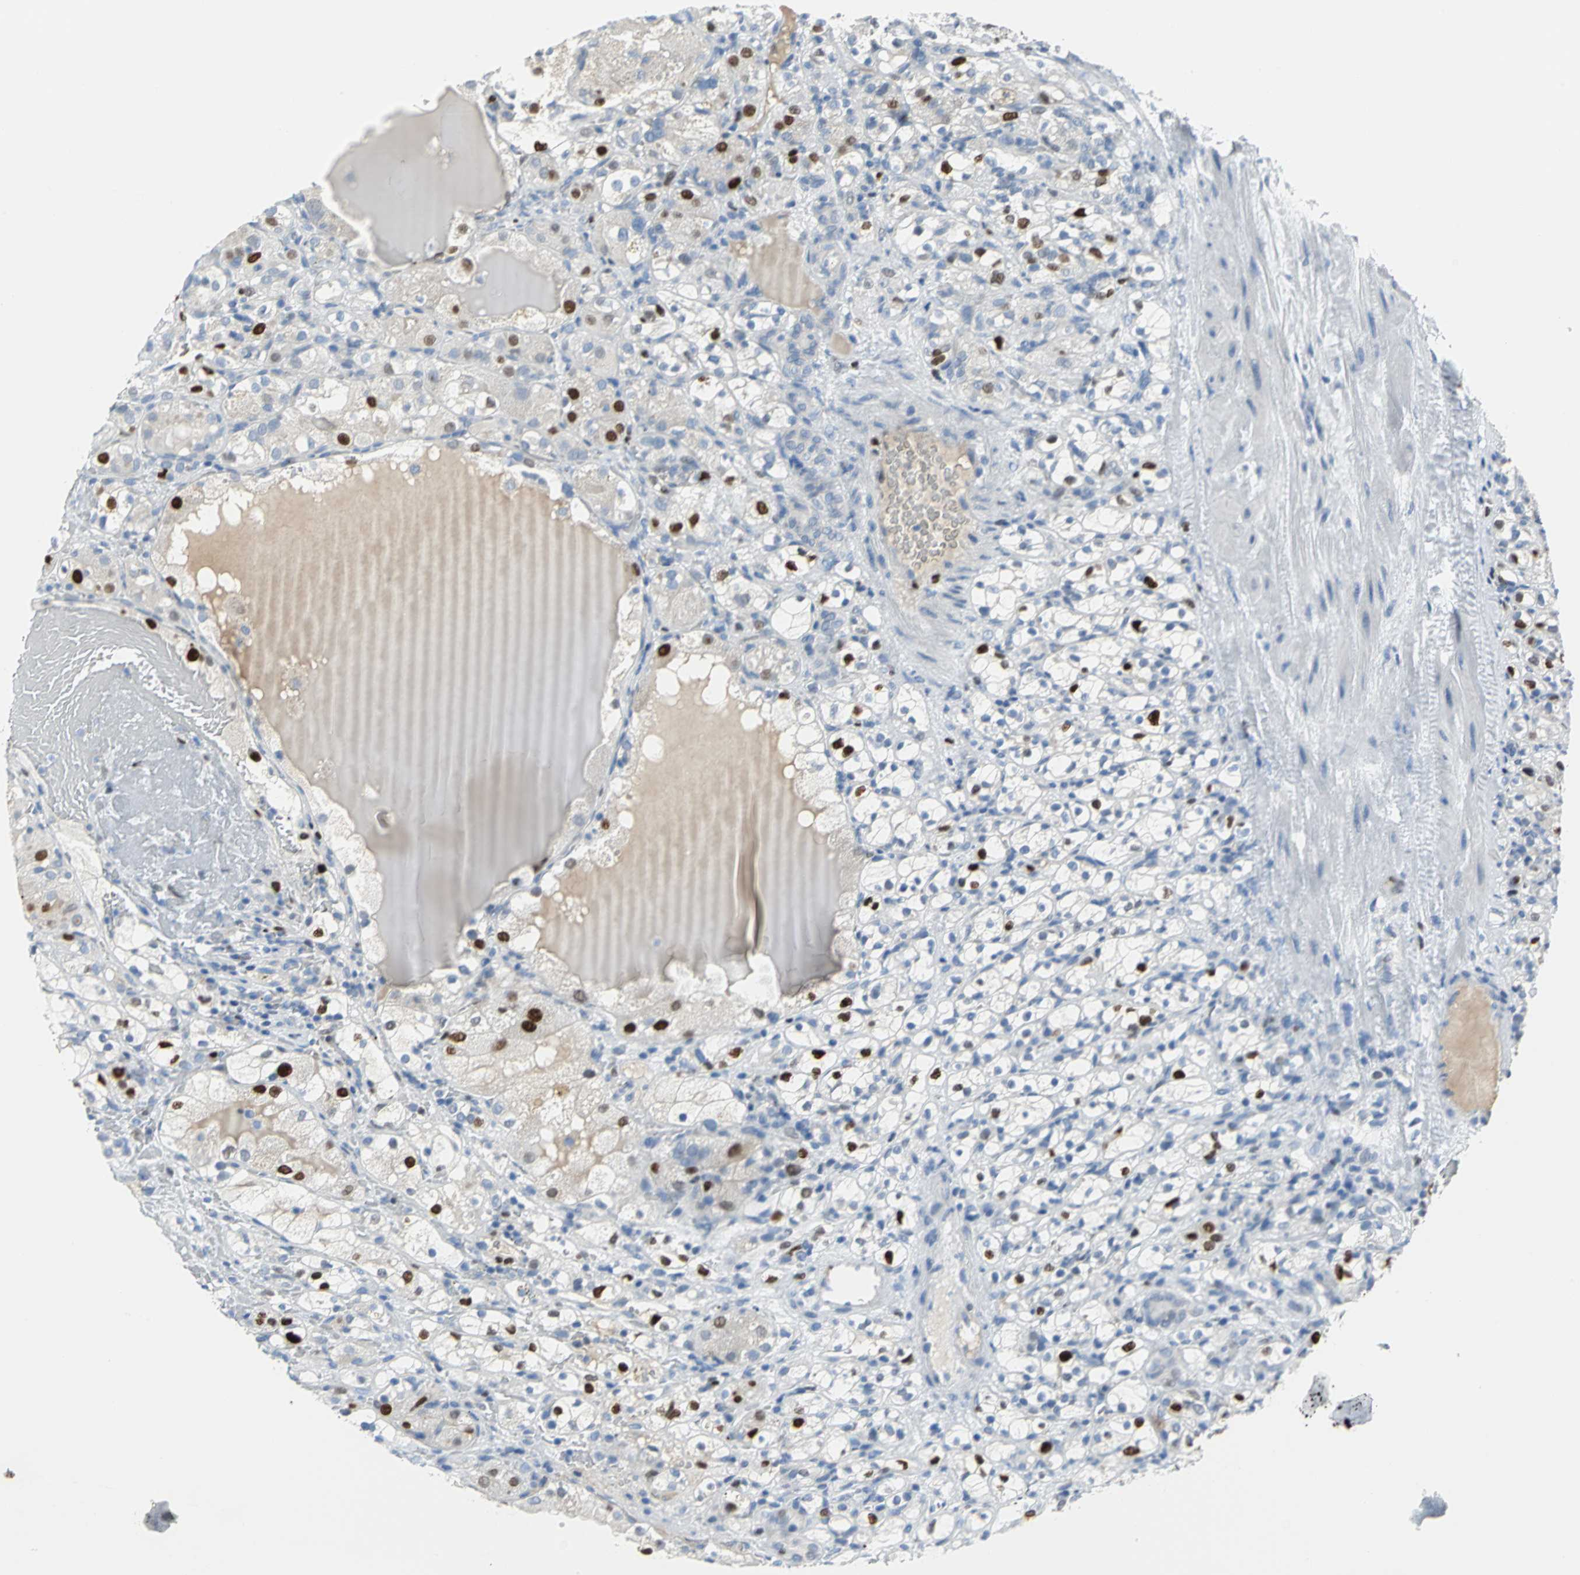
{"staining": {"intensity": "strong", "quantity": "25%-75%", "location": "nuclear"}, "tissue": "renal cancer", "cell_type": "Tumor cells", "image_type": "cancer", "snomed": [{"axis": "morphology", "description": "Normal tissue, NOS"}, {"axis": "morphology", "description": "Adenocarcinoma, NOS"}, {"axis": "topography", "description": "Kidney"}], "caption": "Human renal cancer stained for a protein (brown) demonstrates strong nuclear positive positivity in approximately 25%-75% of tumor cells.", "gene": "MCM4", "patient": {"sex": "male", "age": 61}}